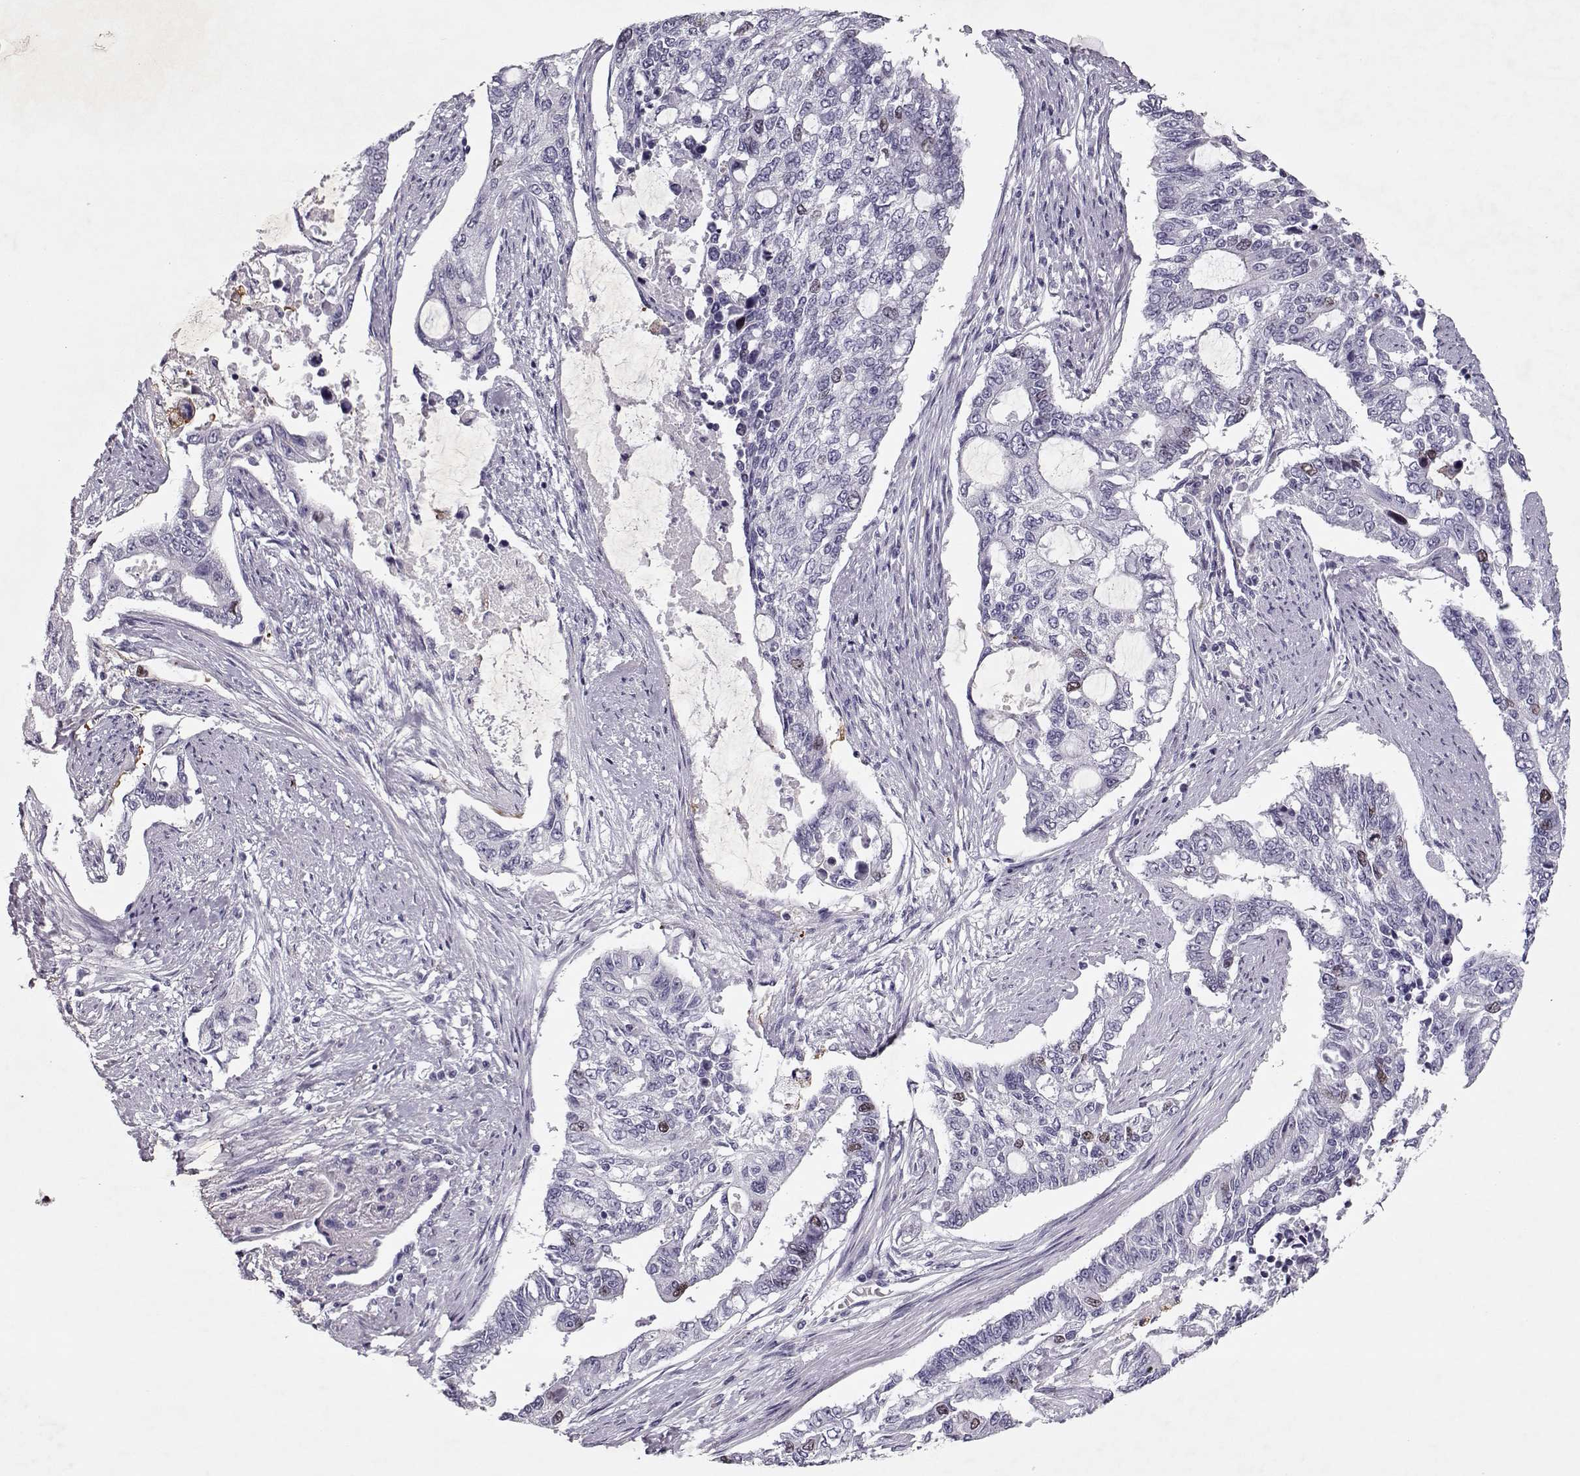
{"staining": {"intensity": "weak", "quantity": "<25%", "location": "nuclear"}, "tissue": "endometrial cancer", "cell_type": "Tumor cells", "image_type": "cancer", "snomed": [{"axis": "morphology", "description": "Adenocarcinoma, NOS"}, {"axis": "topography", "description": "Uterus"}], "caption": "Immunohistochemistry of human adenocarcinoma (endometrial) demonstrates no positivity in tumor cells.", "gene": "SGO1", "patient": {"sex": "female", "age": 59}}